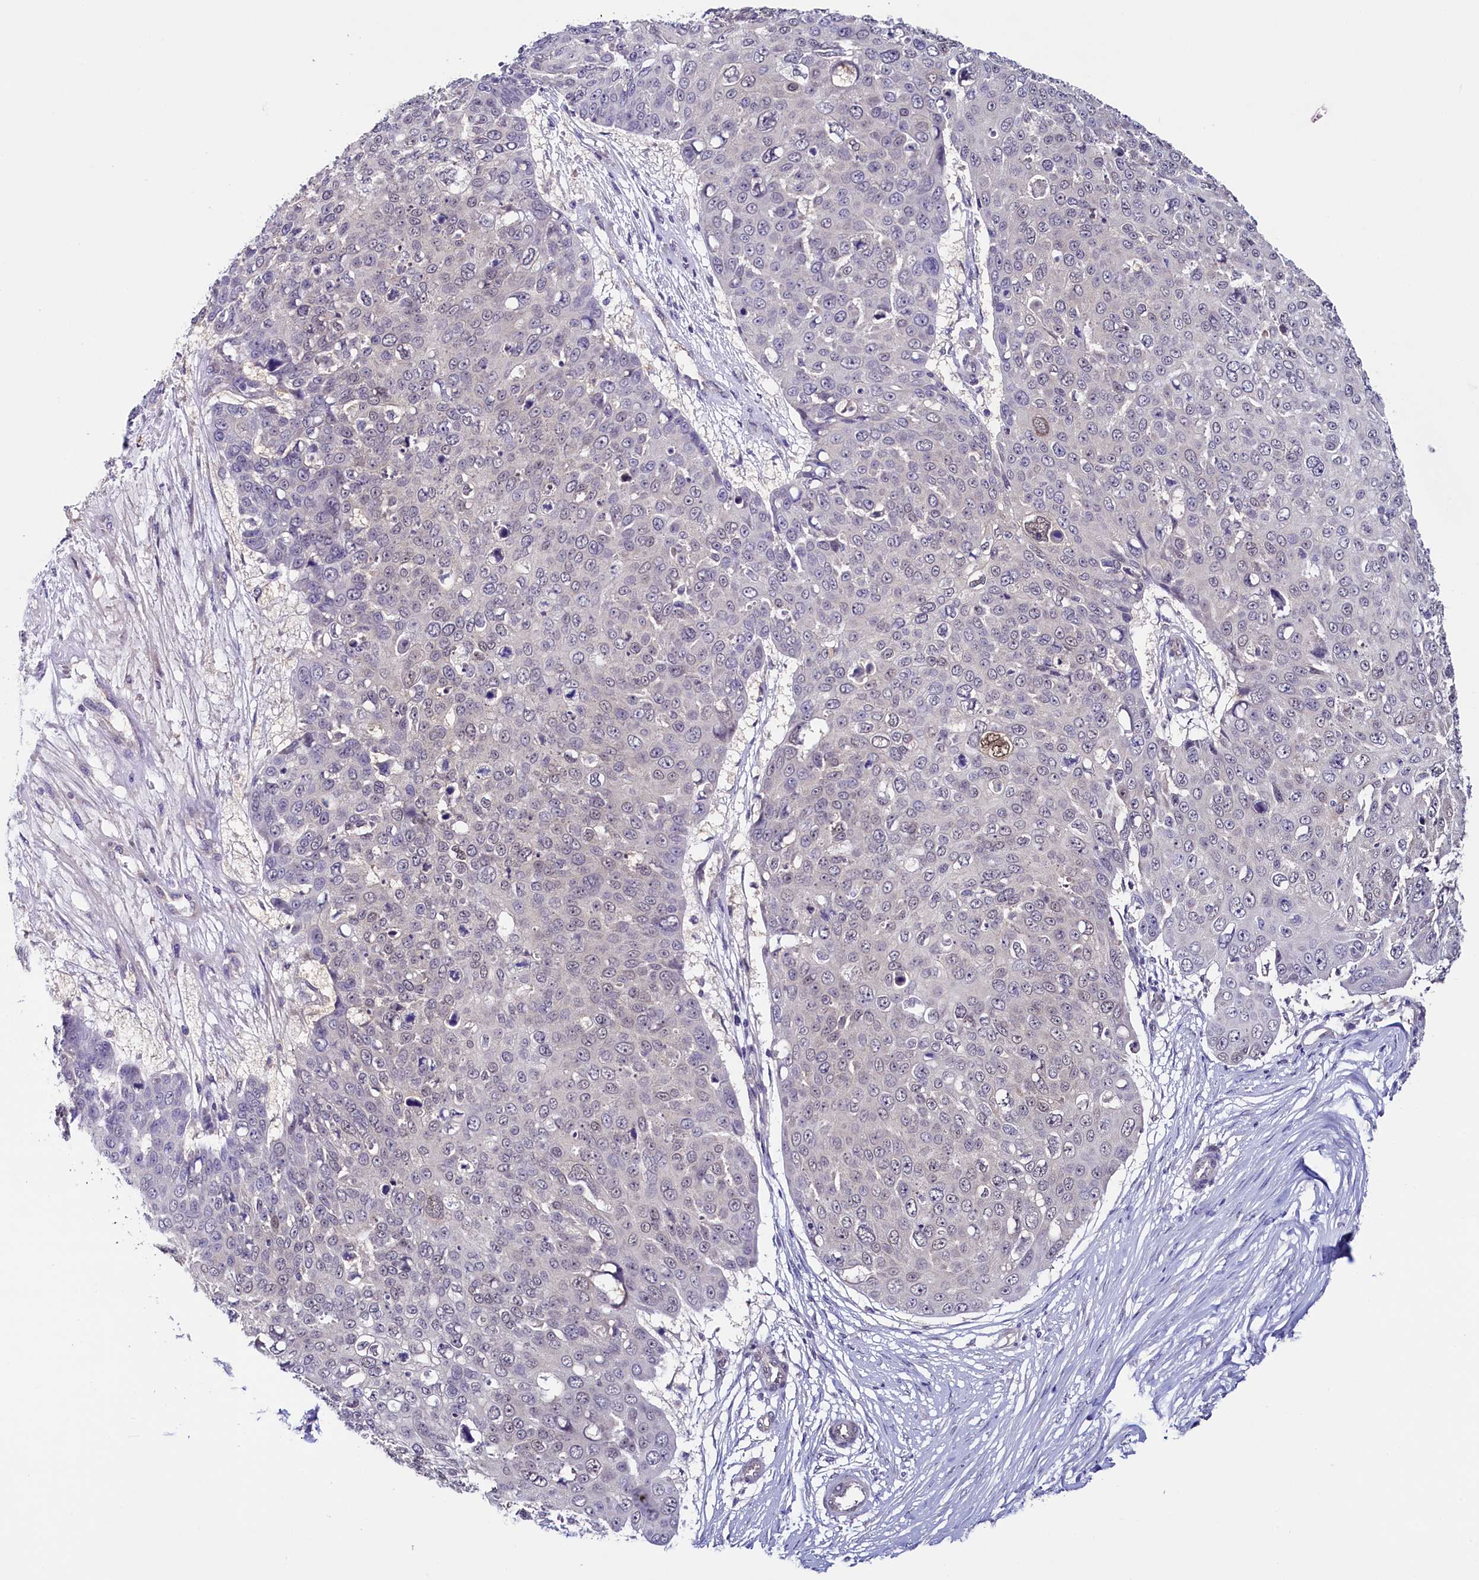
{"staining": {"intensity": "weak", "quantity": "<25%", "location": "nuclear"}, "tissue": "skin cancer", "cell_type": "Tumor cells", "image_type": "cancer", "snomed": [{"axis": "morphology", "description": "Squamous cell carcinoma, NOS"}, {"axis": "topography", "description": "Skin"}], "caption": "Tumor cells show no significant positivity in skin cancer.", "gene": "FLYWCH2", "patient": {"sex": "male", "age": 71}}